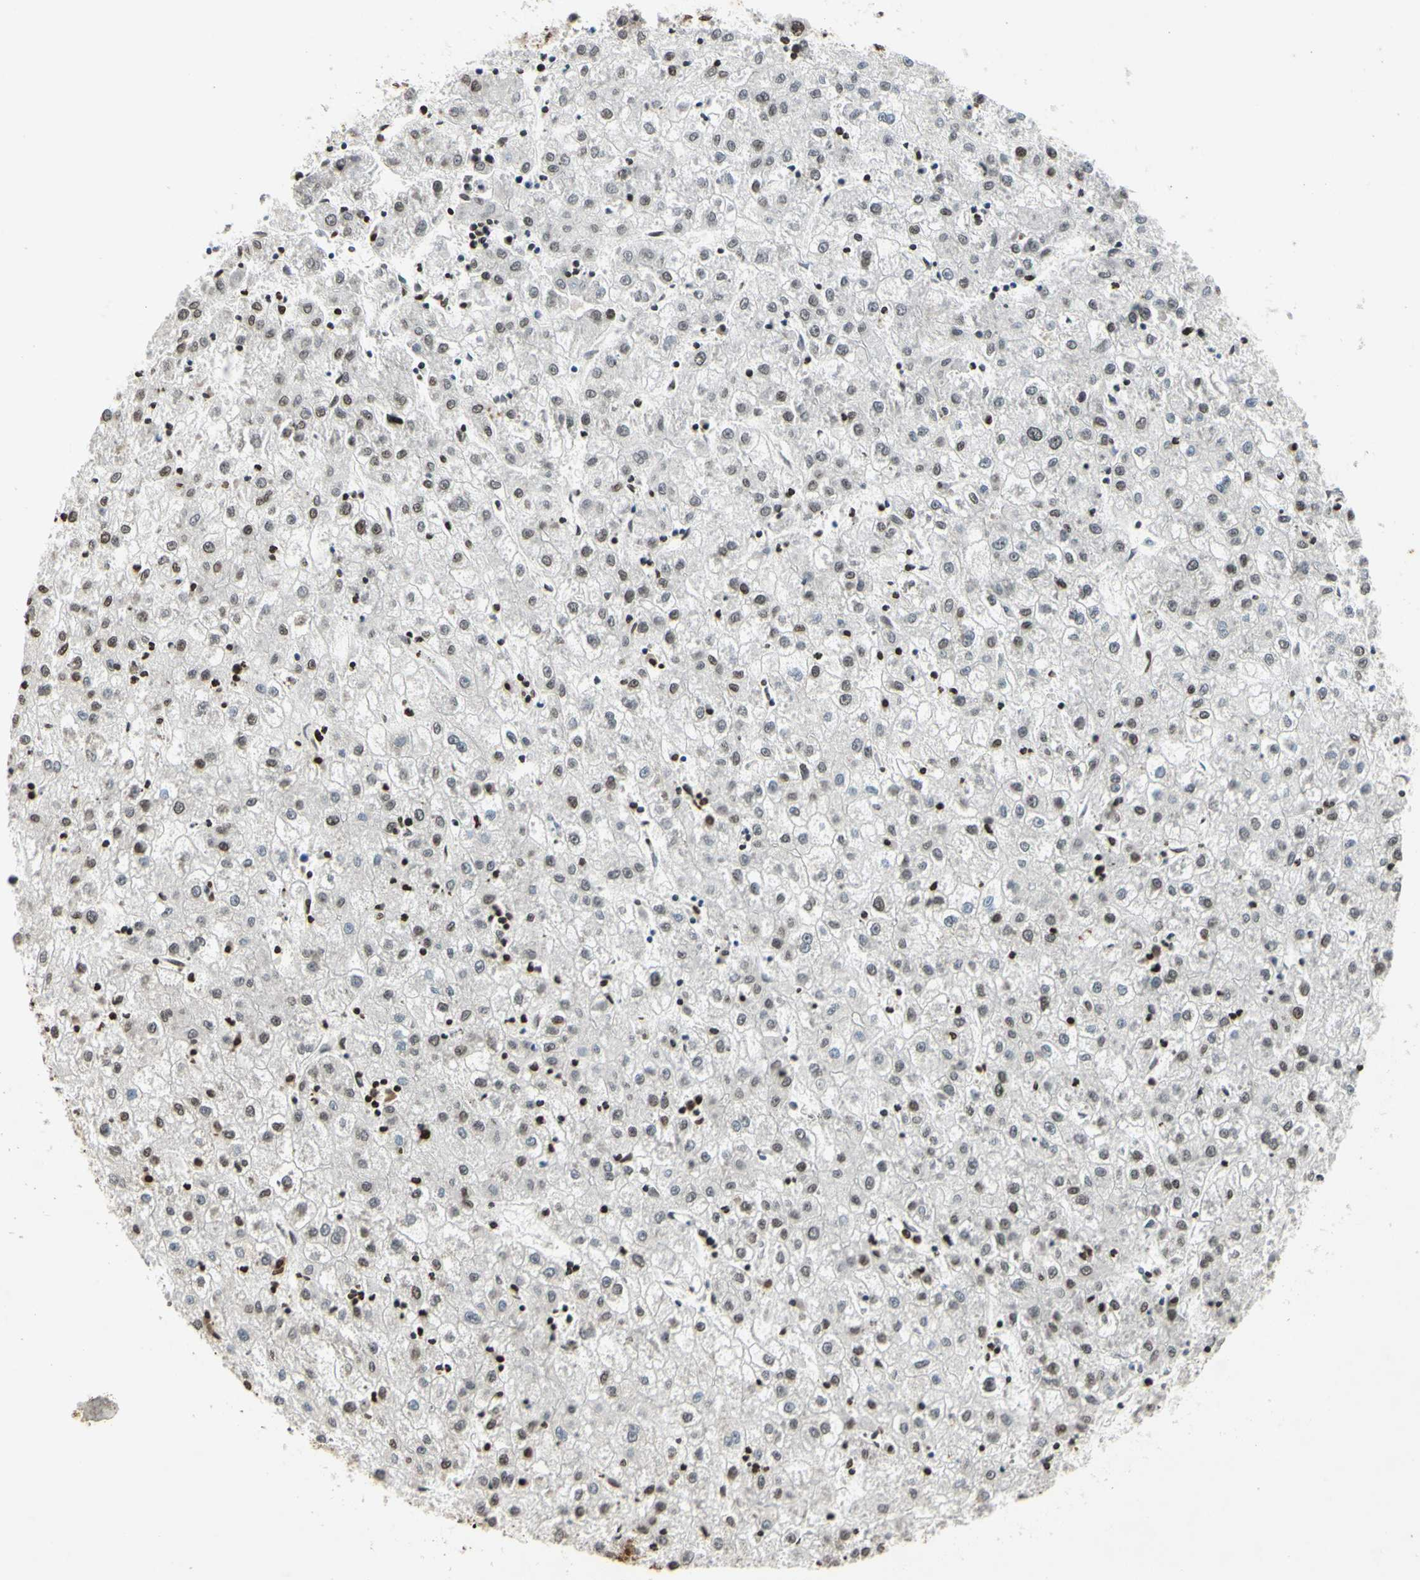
{"staining": {"intensity": "weak", "quantity": "<25%", "location": "nuclear"}, "tissue": "liver cancer", "cell_type": "Tumor cells", "image_type": "cancer", "snomed": [{"axis": "morphology", "description": "Carcinoma, Hepatocellular, NOS"}, {"axis": "topography", "description": "Liver"}], "caption": "Immunohistochemistry (IHC) histopathology image of liver cancer stained for a protein (brown), which displays no expression in tumor cells. The staining was performed using DAB (3,3'-diaminobenzidine) to visualize the protein expression in brown, while the nuclei were stained in blue with hematoxylin (Magnification: 20x).", "gene": "RORA", "patient": {"sex": "male", "age": 72}}